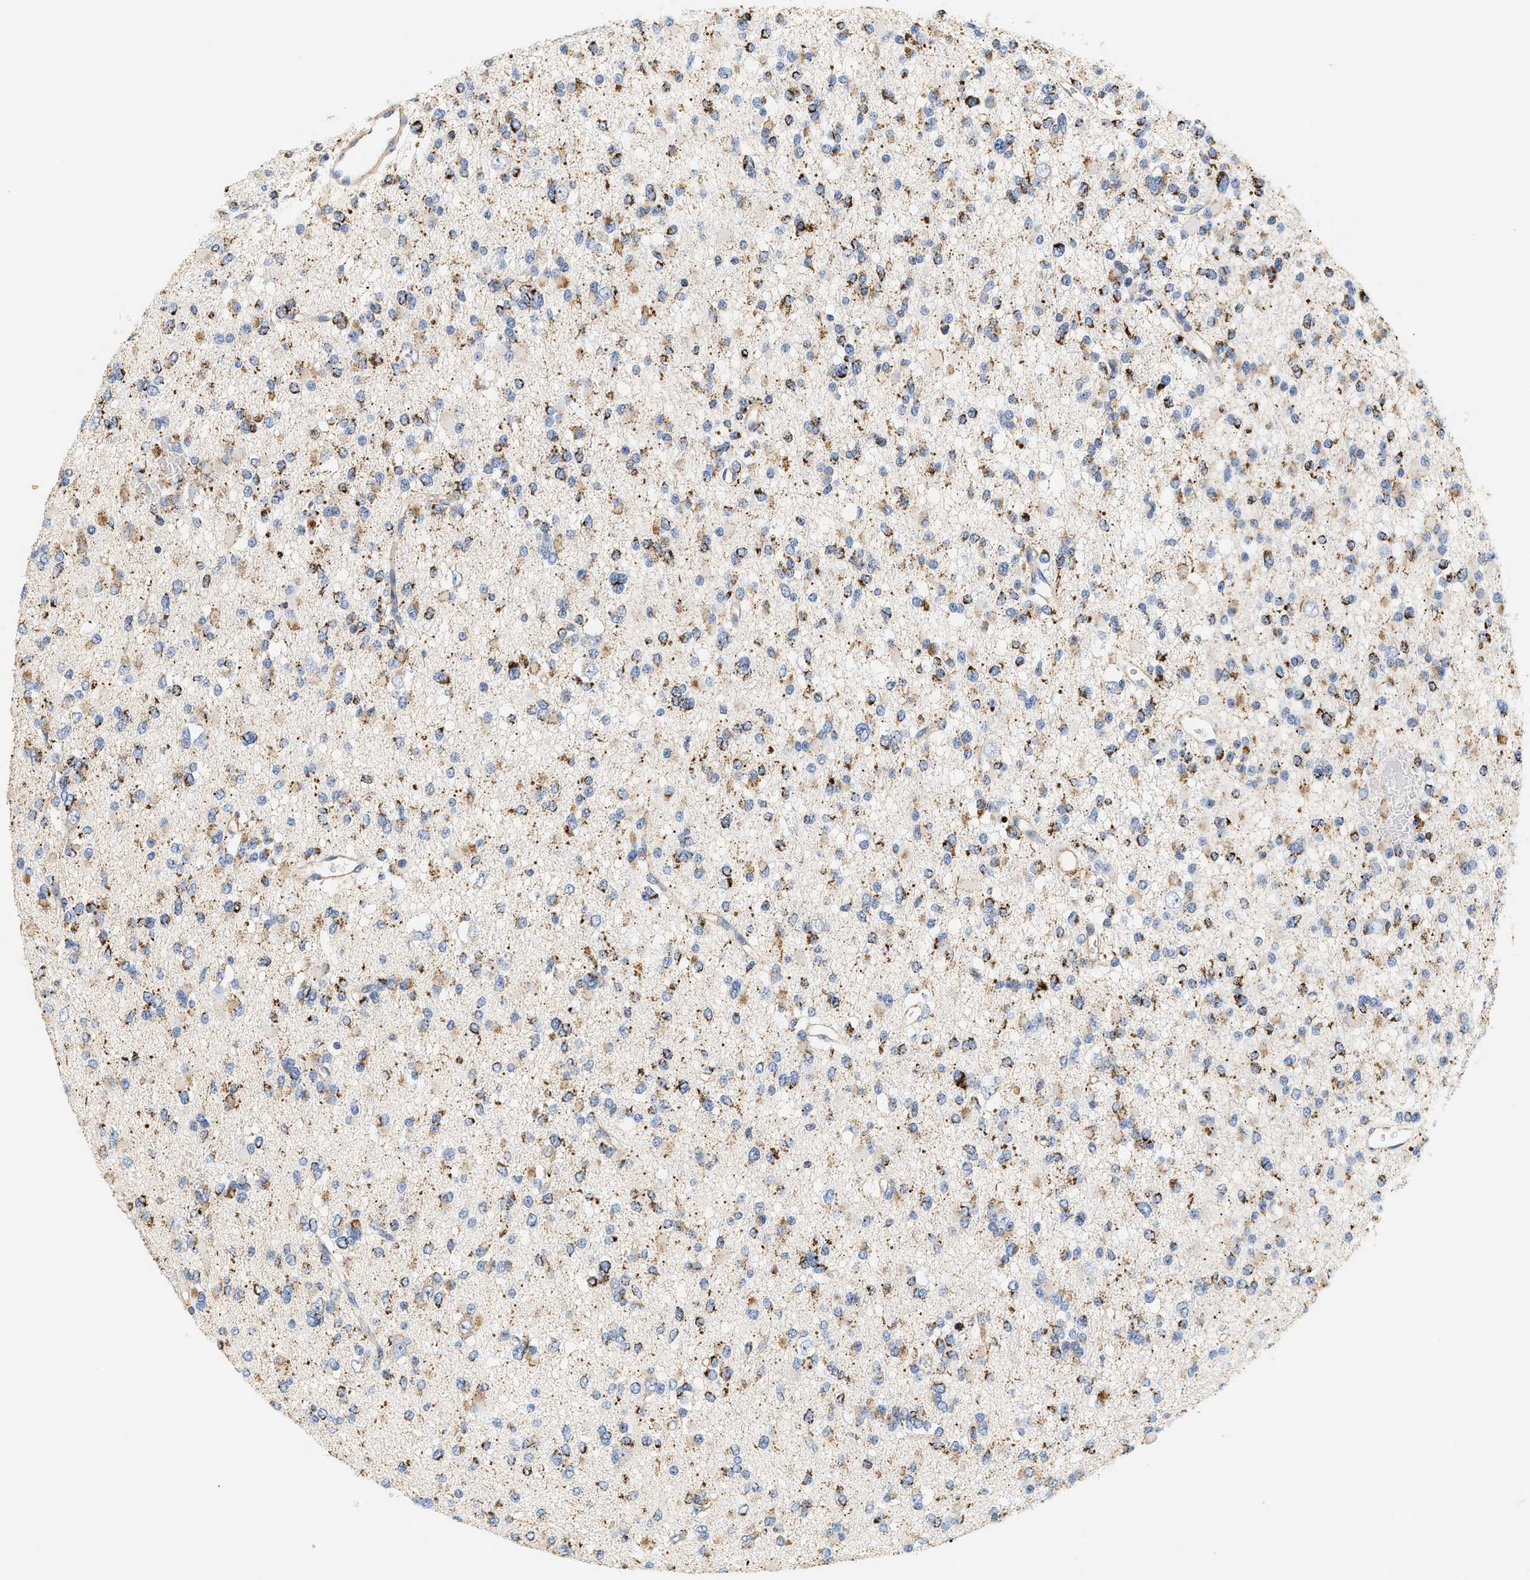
{"staining": {"intensity": "moderate", "quantity": ">75%", "location": "cytoplasmic/membranous"}, "tissue": "glioma", "cell_type": "Tumor cells", "image_type": "cancer", "snomed": [{"axis": "morphology", "description": "Glioma, malignant, Low grade"}, {"axis": "topography", "description": "Brain"}], "caption": "Glioma stained for a protein (brown) demonstrates moderate cytoplasmic/membranous positive staining in about >75% of tumor cells.", "gene": "SHMT2", "patient": {"sex": "female", "age": 22}}